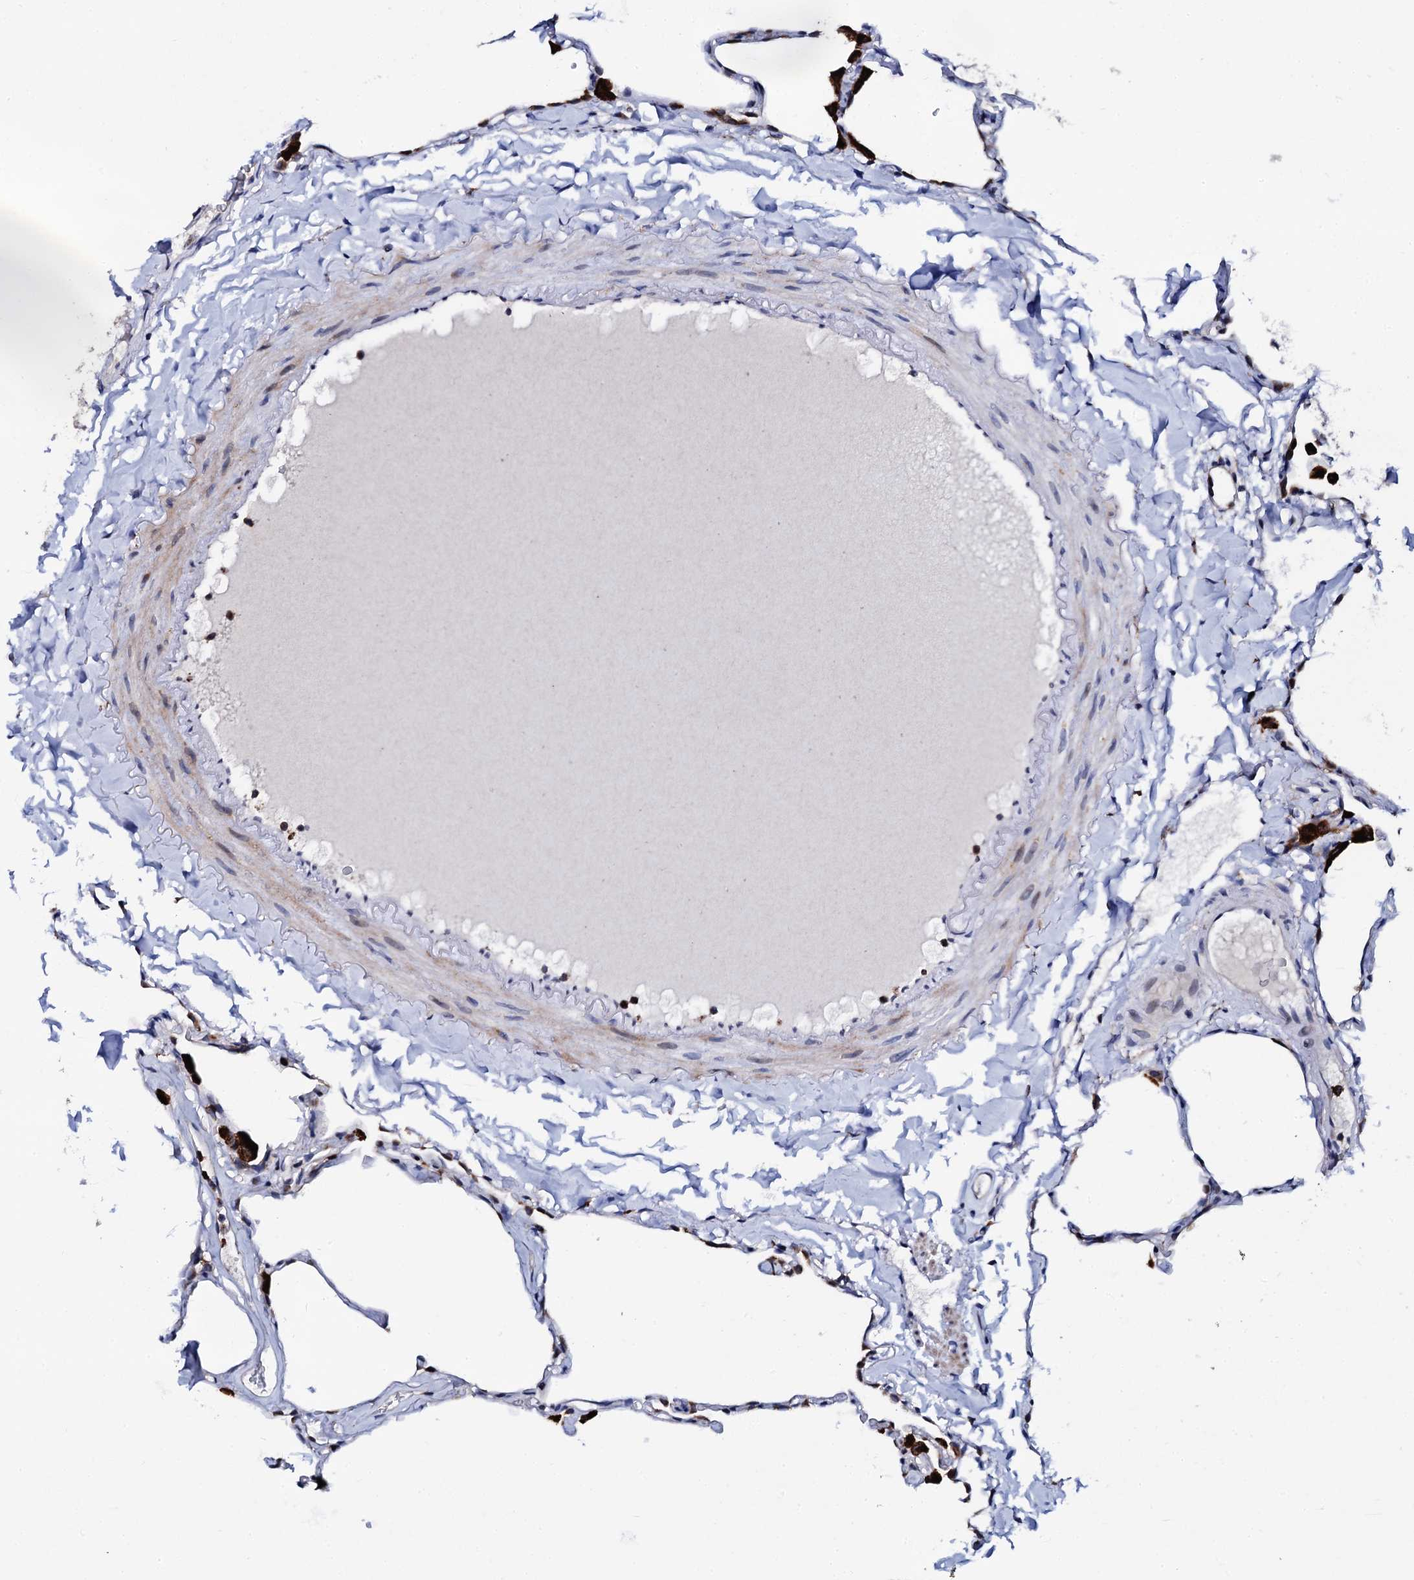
{"staining": {"intensity": "negative", "quantity": "none", "location": "none"}, "tissue": "lung", "cell_type": "Alveolar cells", "image_type": "normal", "snomed": [{"axis": "morphology", "description": "Normal tissue, NOS"}, {"axis": "topography", "description": "Lung"}], "caption": "Immunohistochemistry of benign lung shows no expression in alveolar cells. (Brightfield microscopy of DAB (3,3'-diaminobenzidine) IHC at high magnification).", "gene": "TCIRG1", "patient": {"sex": "male", "age": 65}}